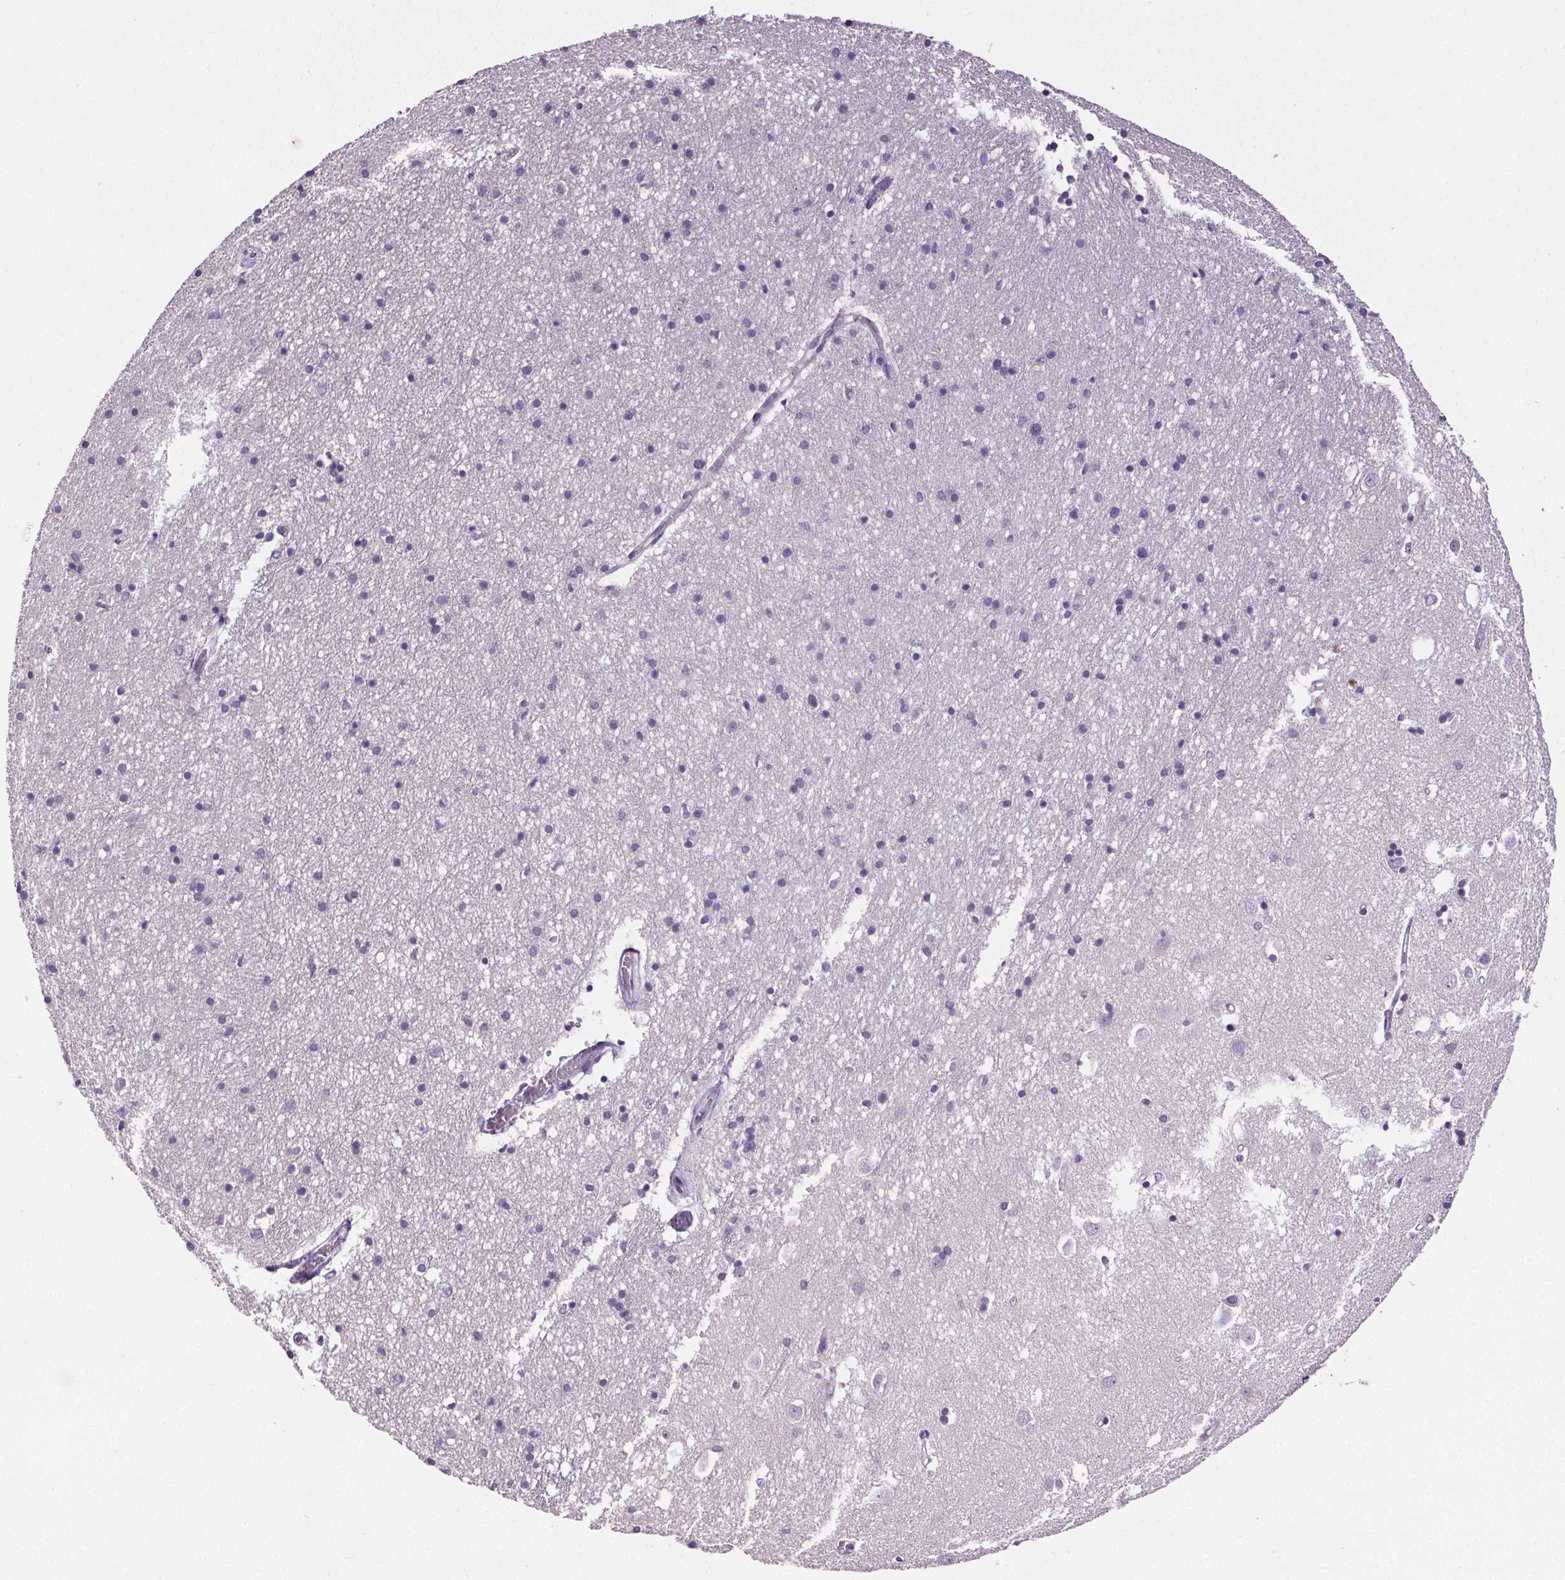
{"staining": {"intensity": "negative", "quantity": "none", "location": "none"}, "tissue": "caudate", "cell_type": "Glial cells", "image_type": "normal", "snomed": [{"axis": "morphology", "description": "Normal tissue, NOS"}, {"axis": "topography", "description": "Lateral ventricle wall"}], "caption": "DAB immunohistochemical staining of unremarkable caudate reveals no significant positivity in glial cells.", "gene": "CD5L", "patient": {"sex": "male", "age": 54}}